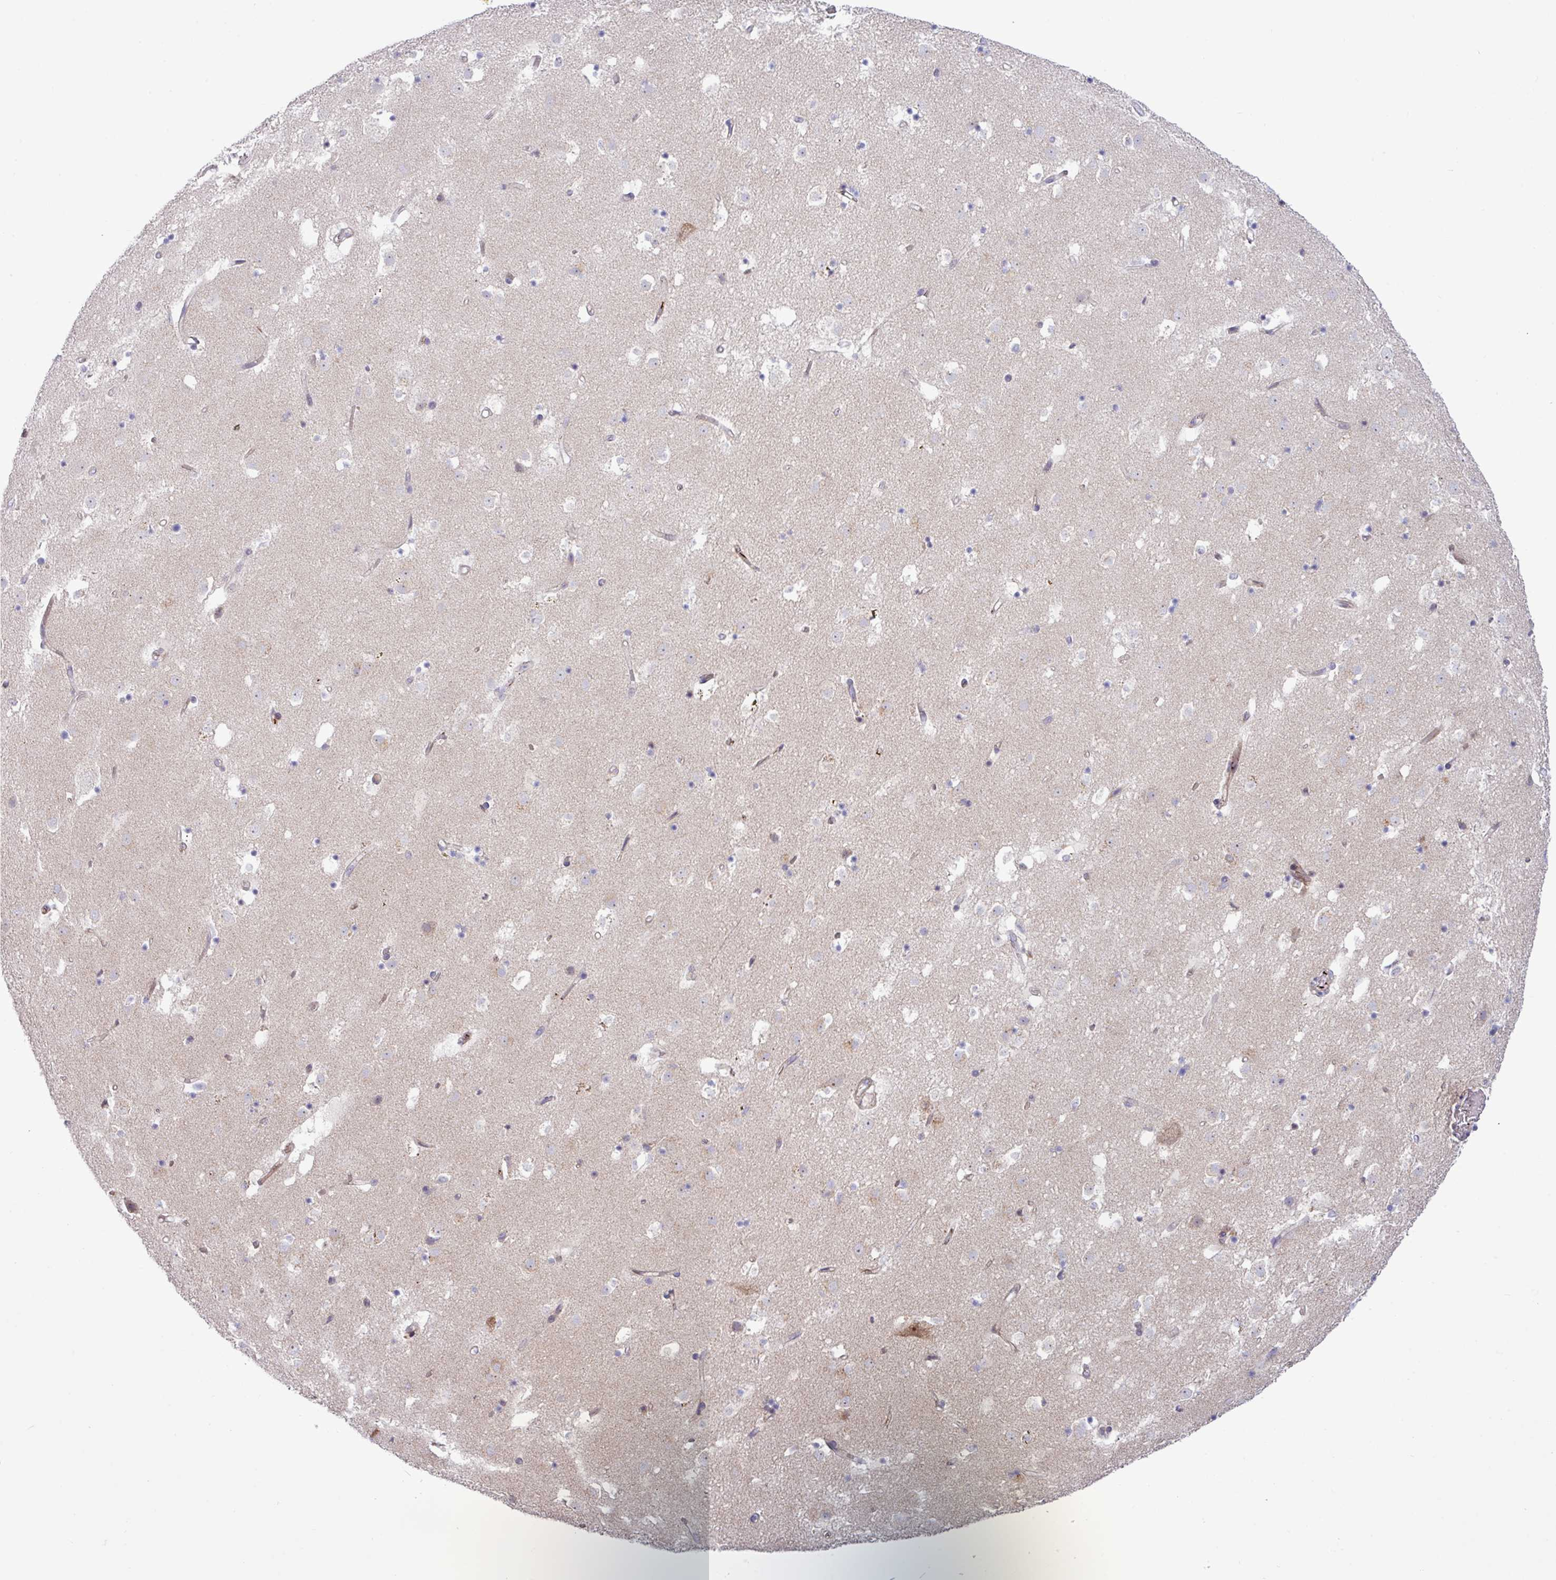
{"staining": {"intensity": "negative", "quantity": "none", "location": "none"}, "tissue": "caudate", "cell_type": "Glial cells", "image_type": "normal", "snomed": [{"axis": "morphology", "description": "Normal tissue, NOS"}, {"axis": "topography", "description": "Lateral ventricle wall"}], "caption": "Caudate was stained to show a protein in brown. There is no significant staining in glial cells. (Immunohistochemistry (ihc), brightfield microscopy, high magnification).", "gene": "TNFSF12", "patient": {"sex": "male", "age": 58}}